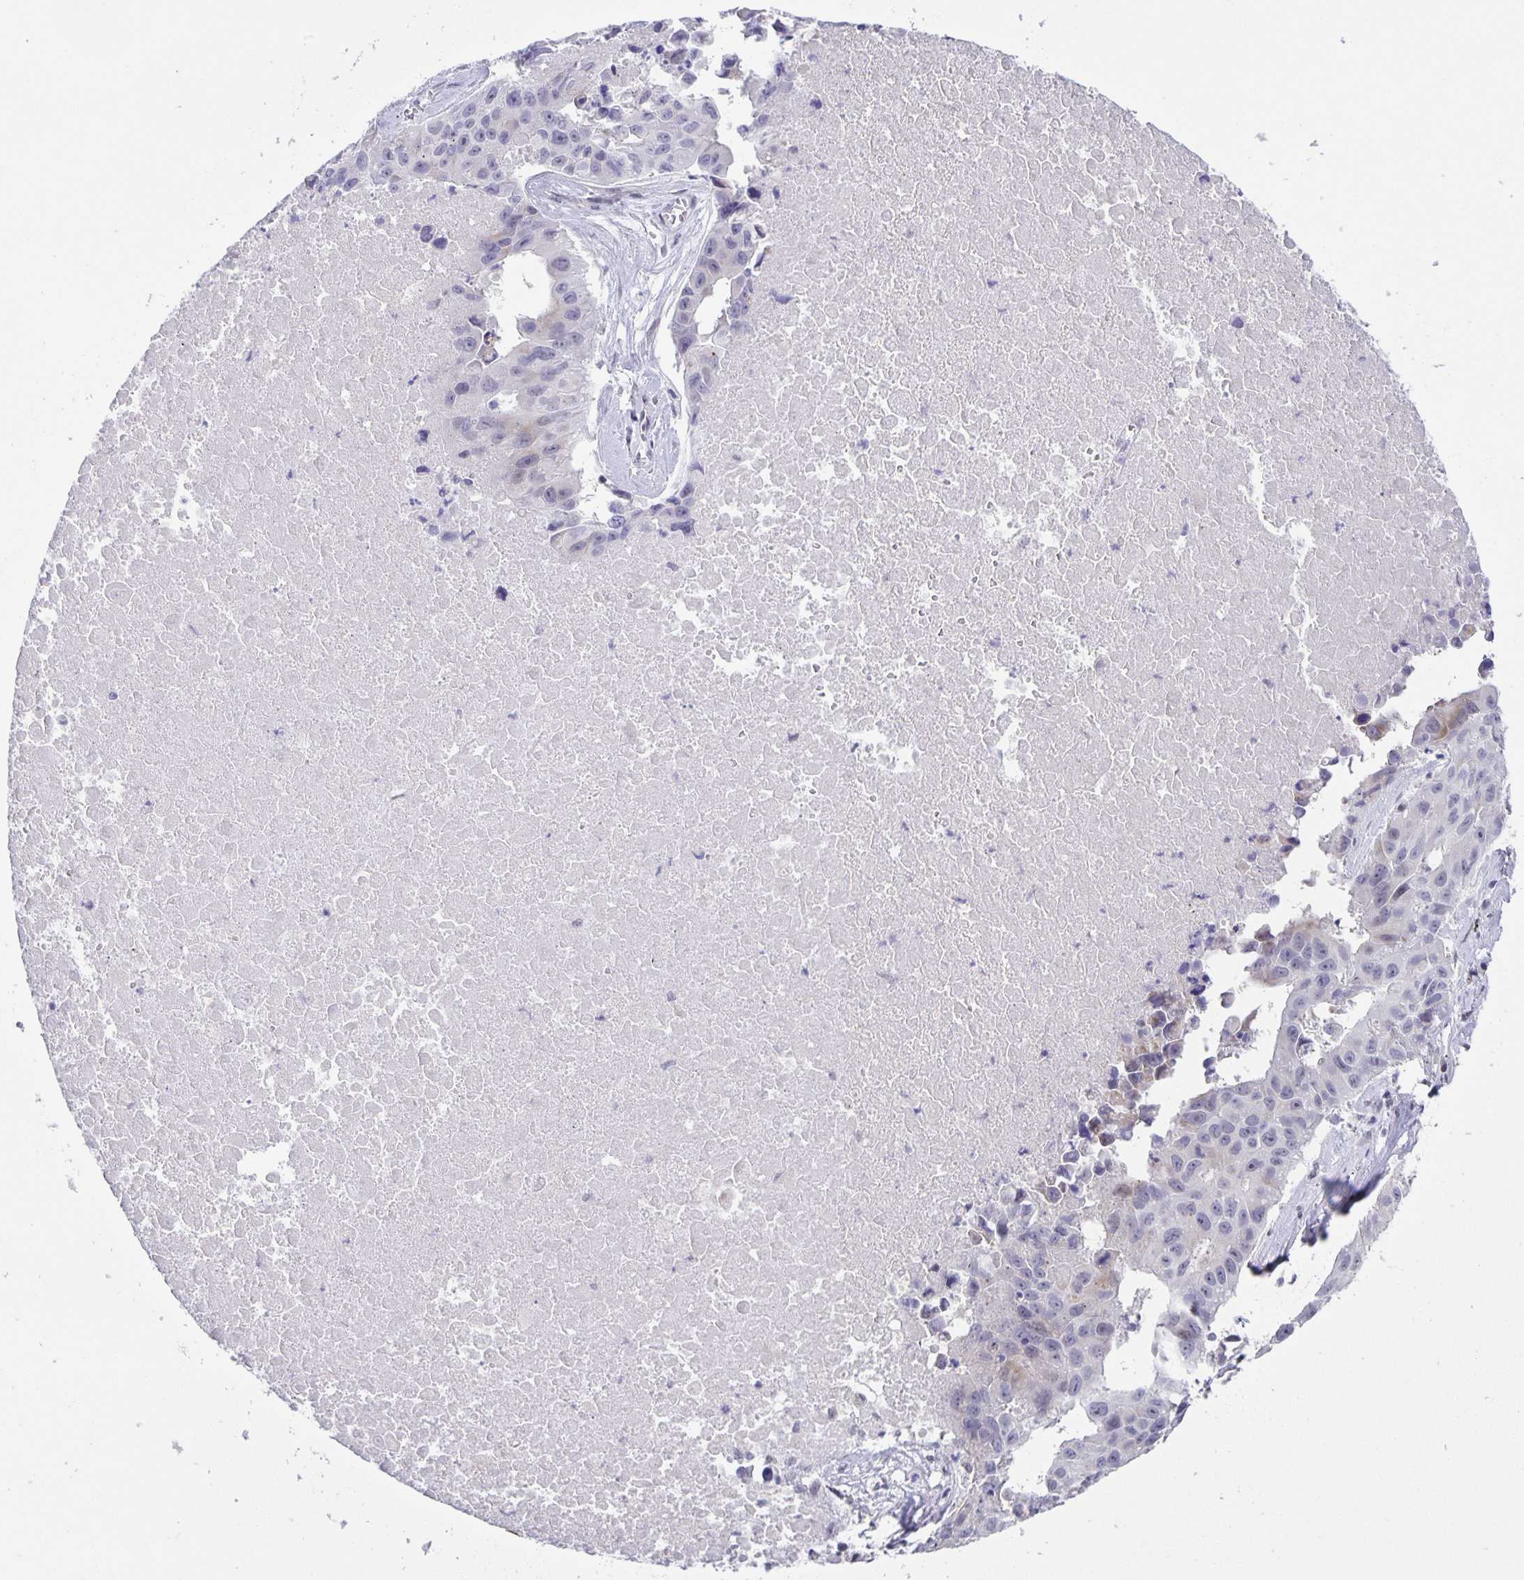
{"staining": {"intensity": "weak", "quantity": "<25%", "location": "nuclear"}, "tissue": "lung cancer", "cell_type": "Tumor cells", "image_type": "cancer", "snomed": [{"axis": "morphology", "description": "Adenocarcinoma, NOS"}, {"axis": "topography", "description": "Lymph node"}, {"axis": "topography", "description": "Lung"}], "caption": "Tumor cells show no significant expression in lung cancer (adenocarcinoma). The staining is performed using DAB brown chromogen with nuclei counter-stained in using hematoxylin.", "gene": "PHRF1", "patient": {"sex": "male", "age": 64}}